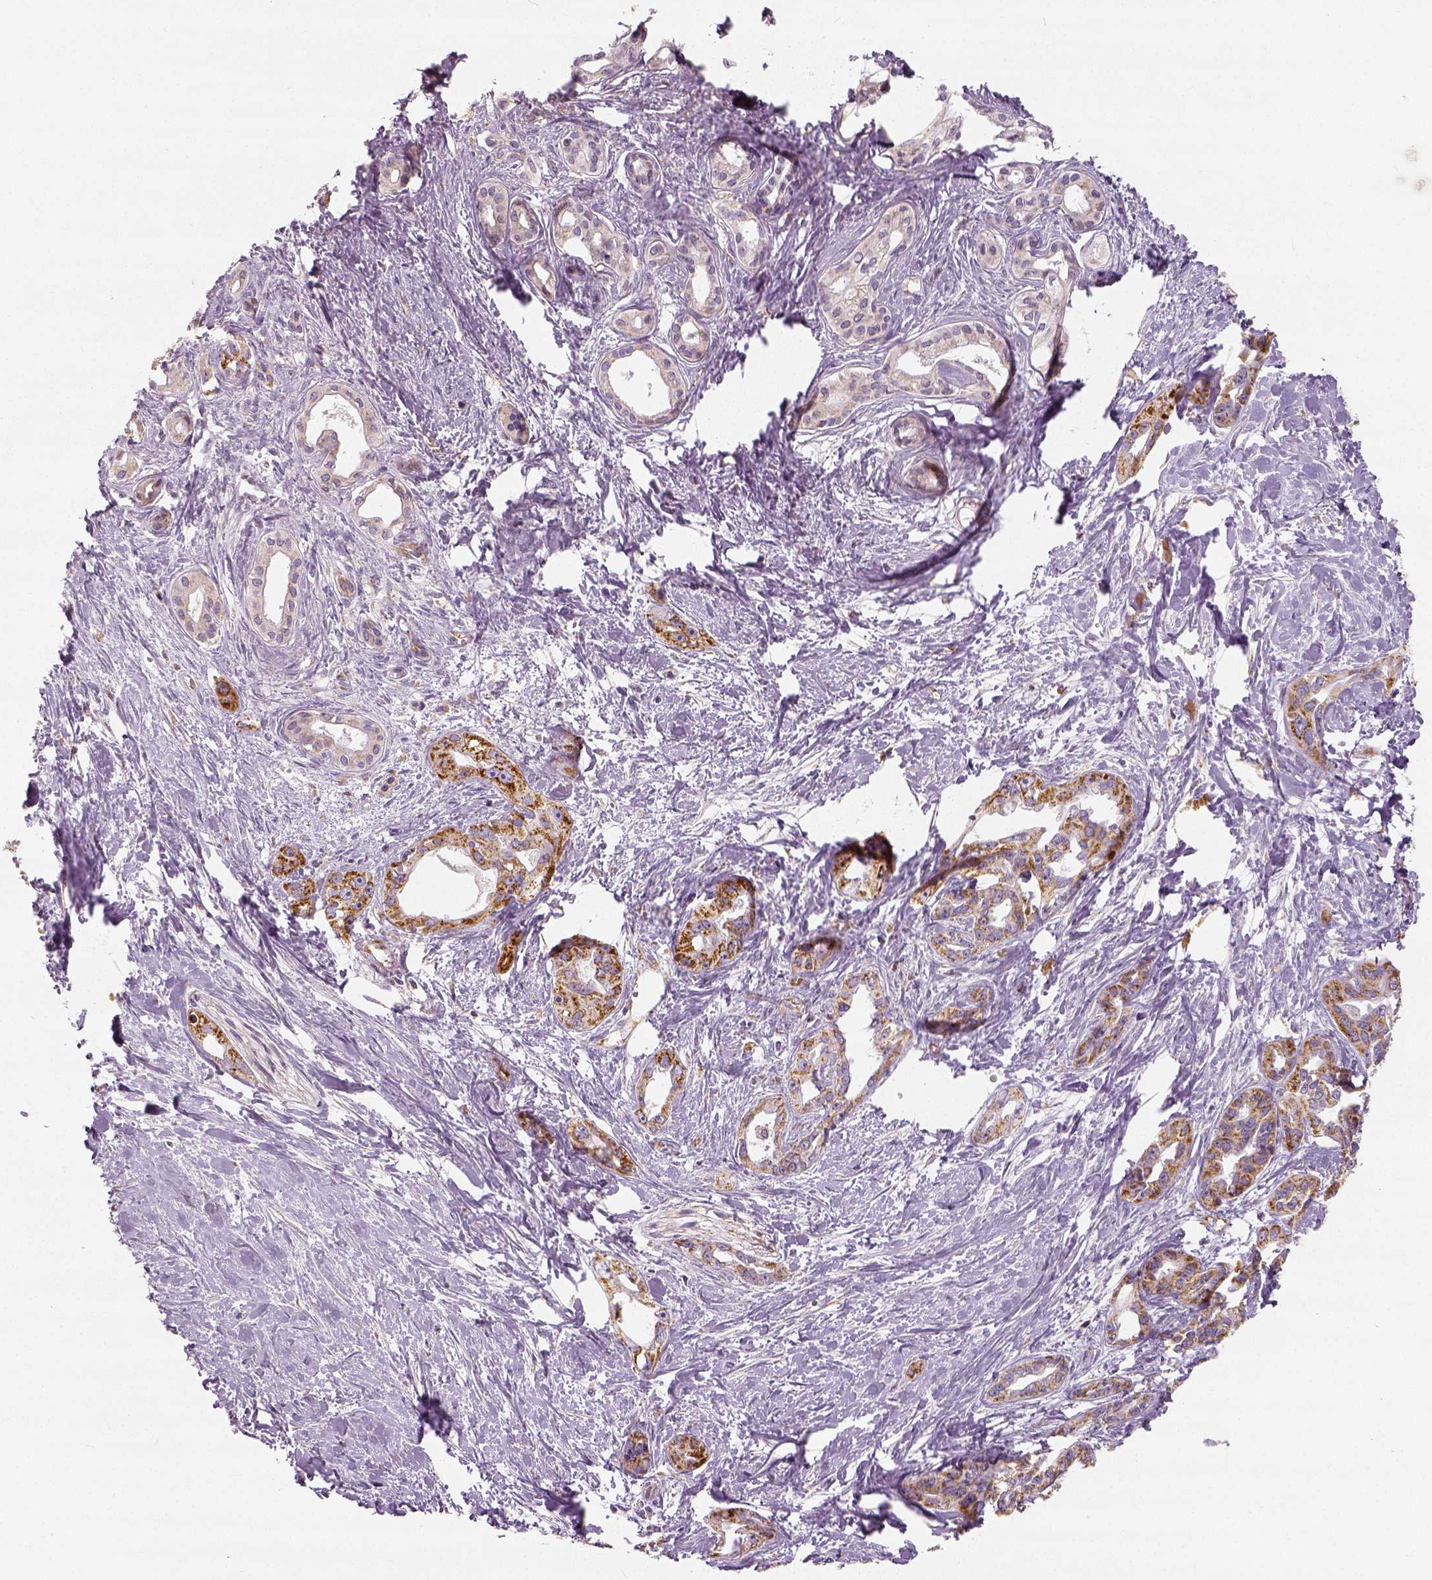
{"staining": {"intensity": "strong", "quantity": ">75%", "location": "cytoplasmic/membranous"}, "tissue": "pancreatic cancer", "cell_type": "Tumor cells", "image_type": "cancer", "snomed": [{"axis": "morphology", "description": "Adenocarcinoma, NOS"}, {"axis": "topography", "description": "Pancreas"}], "caption": "Protein staining by IHC exhibits strong cytoplasmic/membranous expression in approximately >75% of tumor cells in adenocarcinoma (pancreatic).", "gene": "PGAM5", "patient": {"sex": "female", "age": 50}}